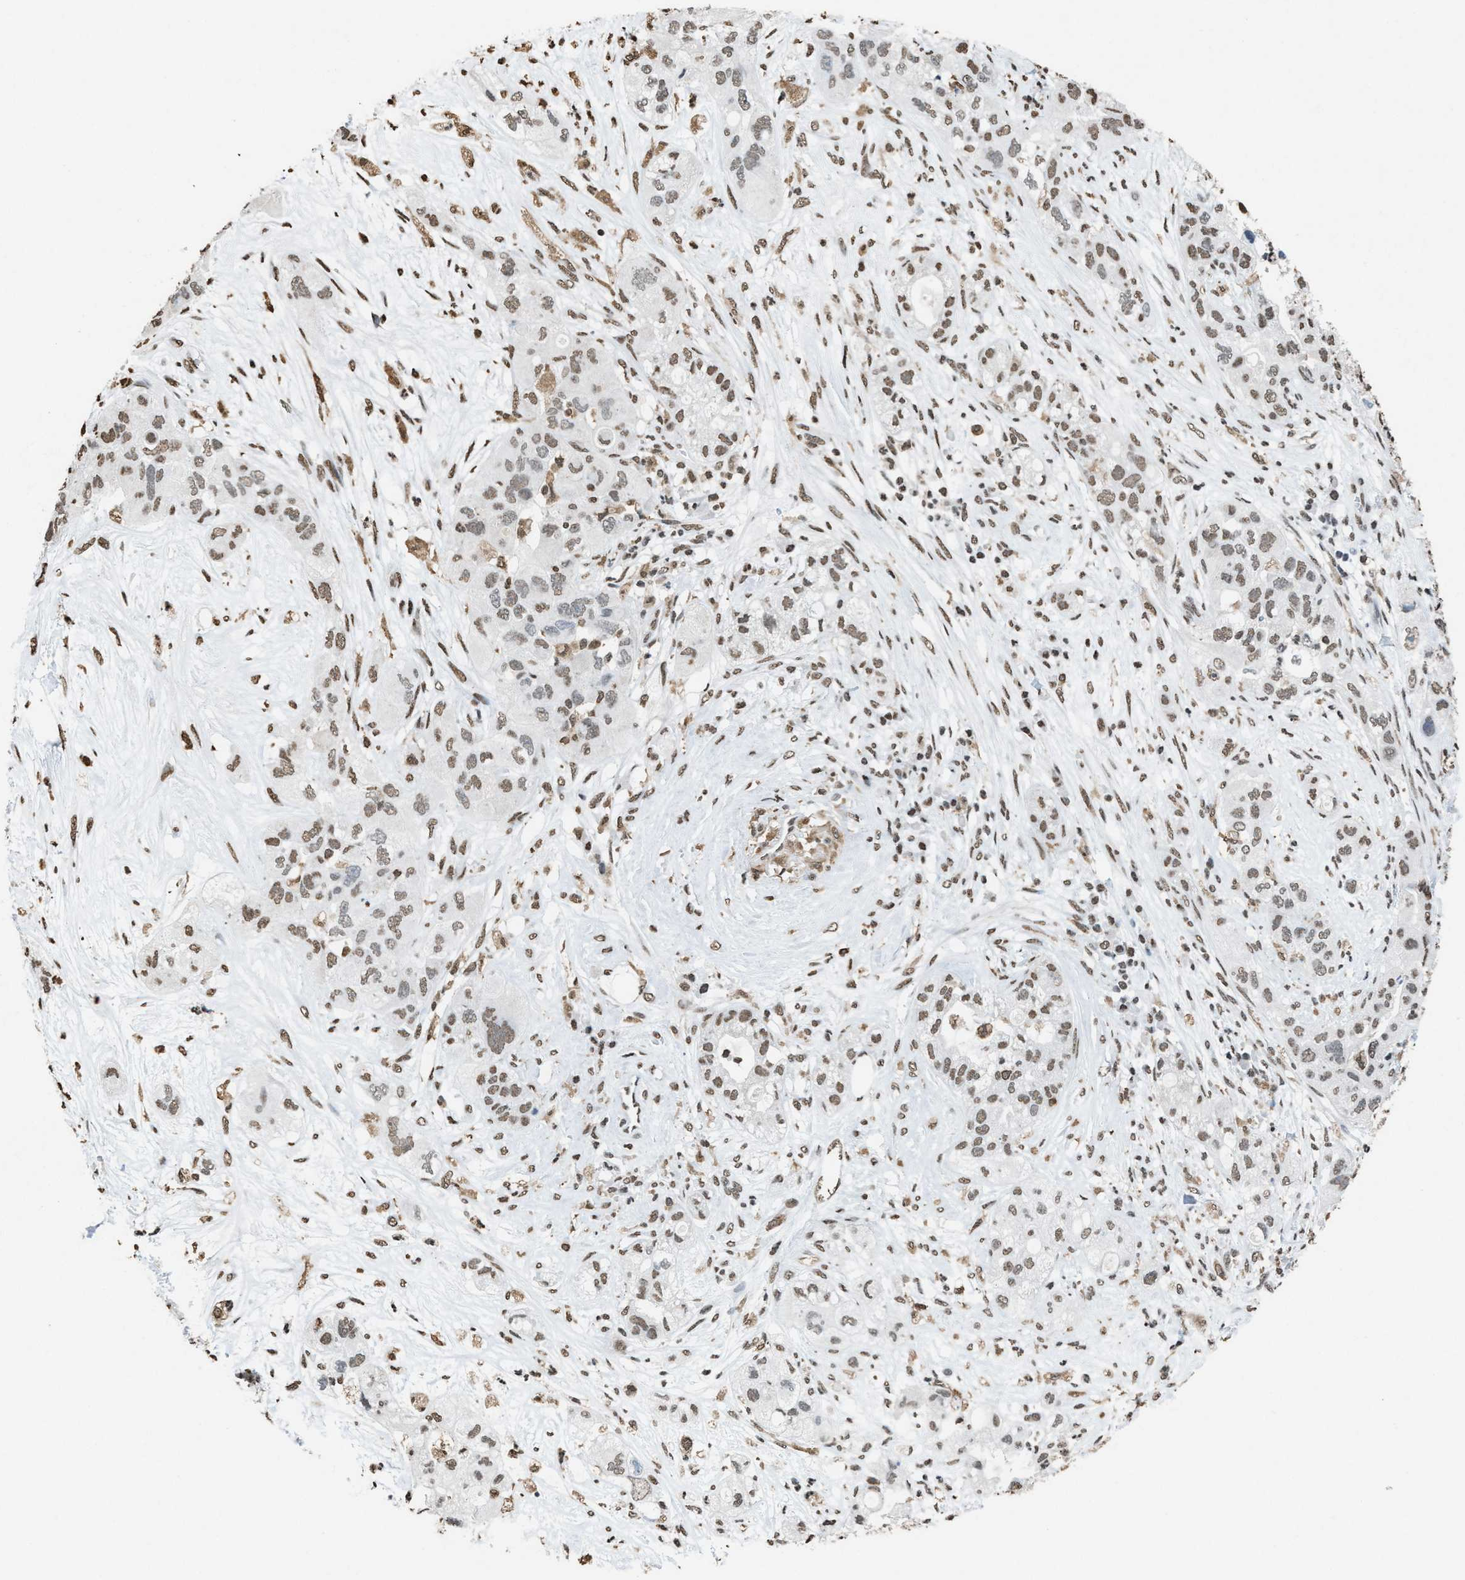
{"staining": {"intensity": "weak", "quantity": "25%-75%", "location": "nuclear"}, "tissue": "pancreatic cancer", "cell_type": "Tumor cells", "image_type": "cancer", "snomed": [{"axis": "morphology", "description": "Adenocarcinoma, NOS"}, {"axis": "topography", "description": "Pancreas"}], "caption": "Brown immunohistochemical staining in pancreatic cancer (adenocarcinoma) demonstrates weak nuclear expression in approximately 25%-75% of tumor cells.", "gene": "NUP88", "patient": {"sex": "female", "age": 78}}